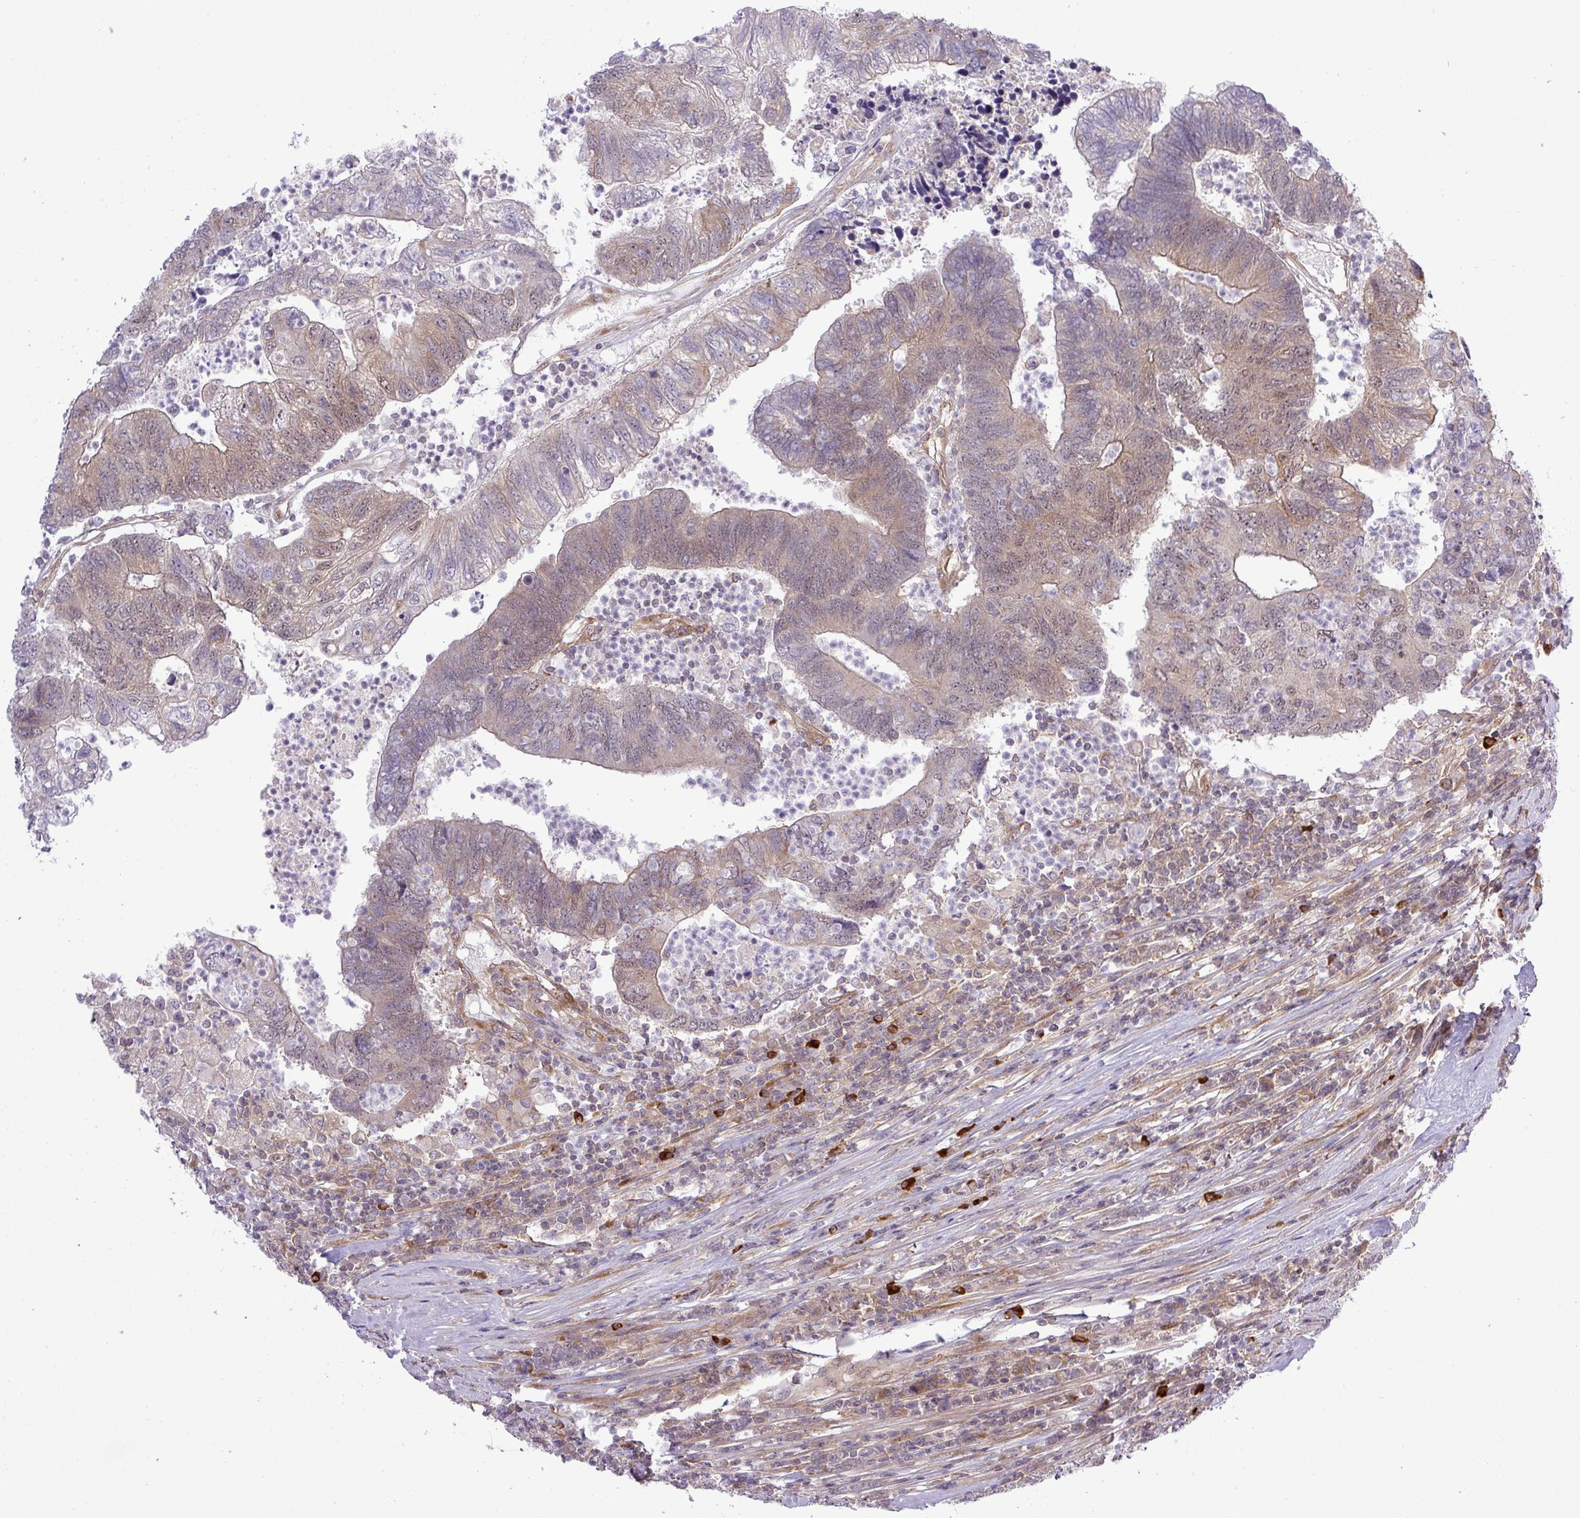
{"staining": {"intensity": "weak", "quantity": ">75%", "location": "cytoplasmic/membranous"}, "tissue": "colorectal cancer", "cell_type": "Tumor cells", "image_type": "cancer", "snomed": [{"axis": "morphology", "description": "Adenocarcinoma, NOS"}, {"axis": "topography", "description": "Colon"}], "caption": "A low amount of weak cytoplasmic/membranous expression is present in about >75% of tumor cells in colorectal adenocarcinoma tissue. (brown staining indicates protein expression, while blue staining denotes nuclei).", "gene": "FAM222B", "patient": {"sex": "female", "age": 48}}